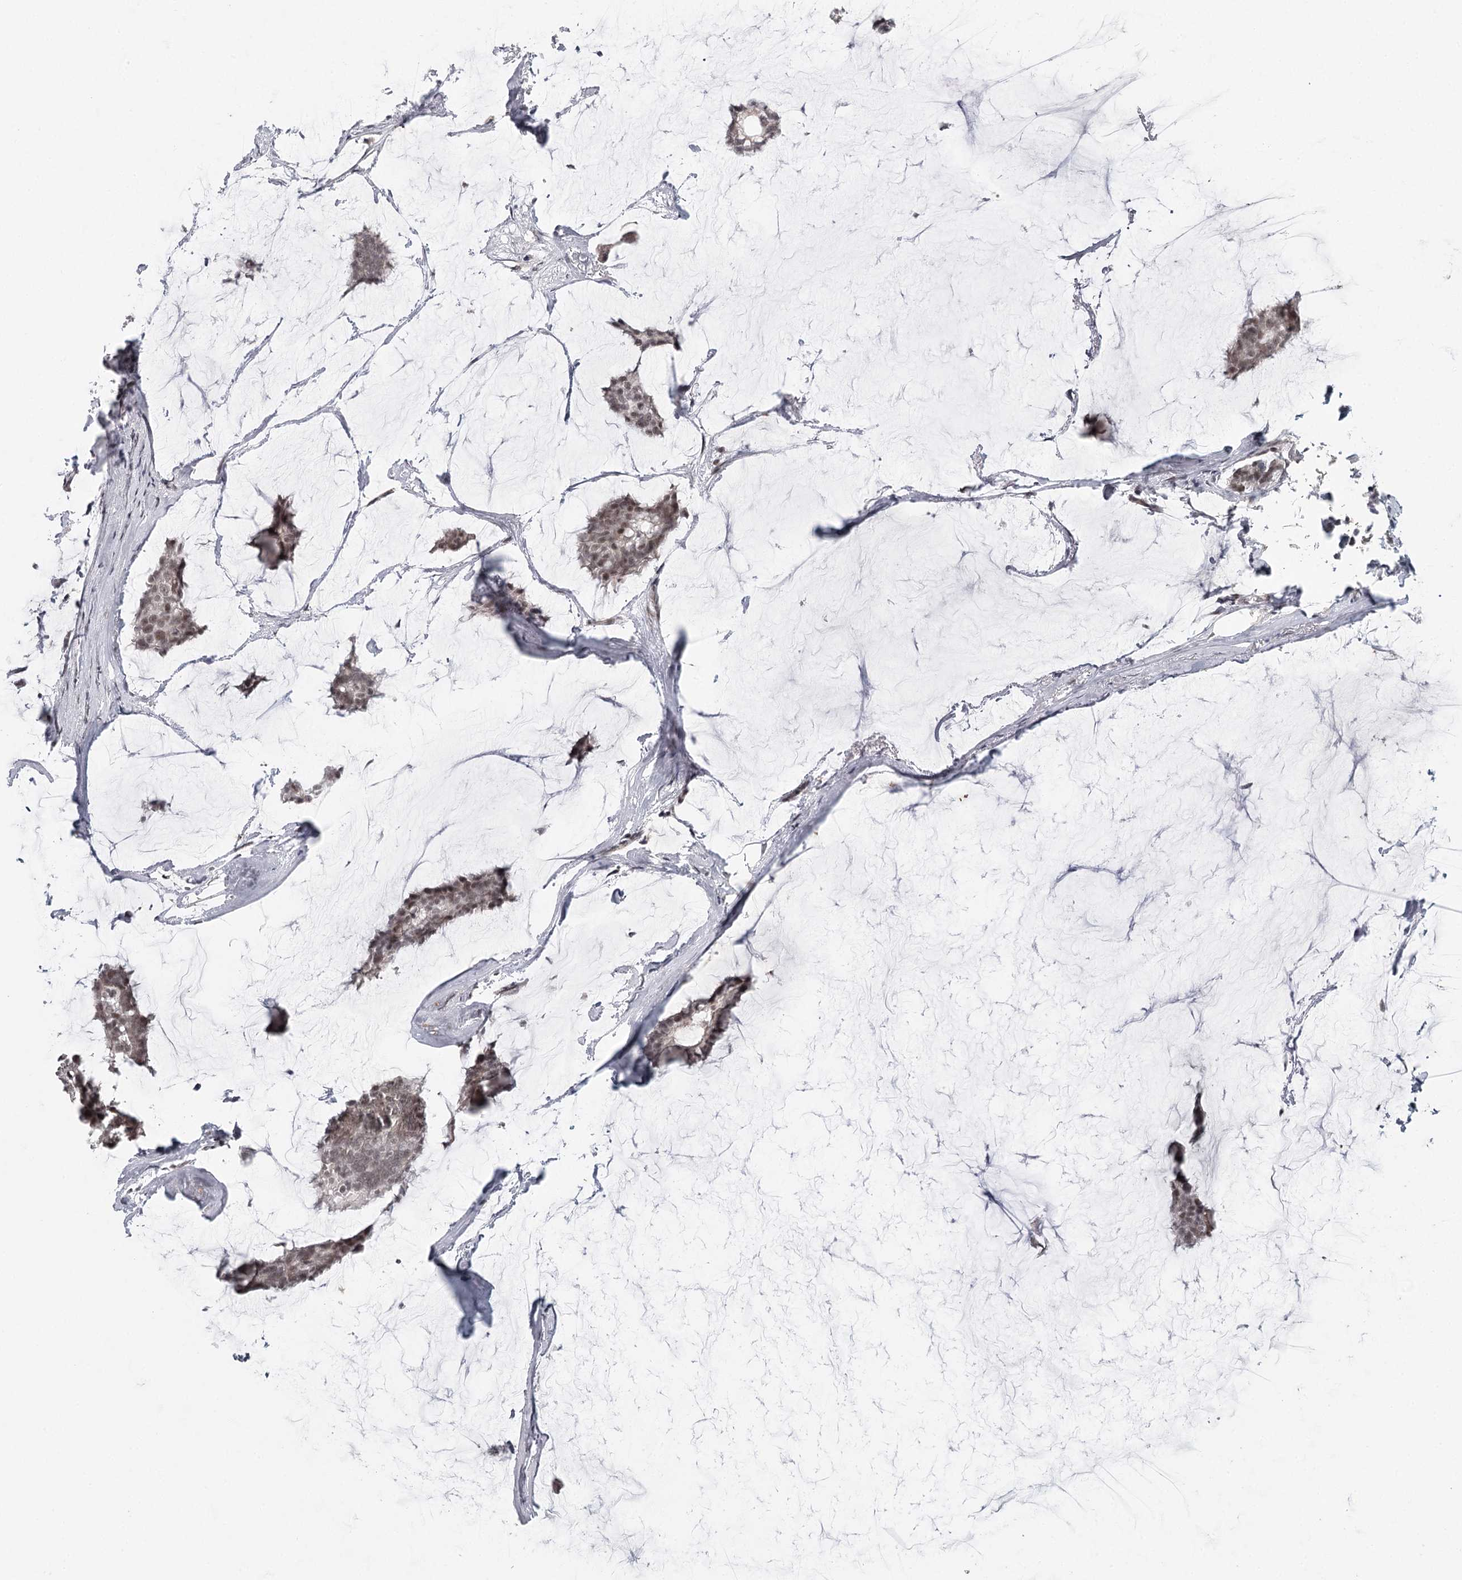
{"staining": {"intensity": "weak", "quantity": ">75%", "location": "nuclear"}, "tissue": "breast cancer", "cell_type": "Tumor cells", "image_type": "cancer", "snomed": [{"axis": "morphology", "description": "Duct carcinoma"}, {"axis": "topography", "description": "Breast"}], "caption": "IHC of intraductal carcinoma (breast) shows low levels of weak nuclear positivity in about >75% of tumor cells.", "gene": "FAM13C", "patient": {"sex": "female", "age": 93}}